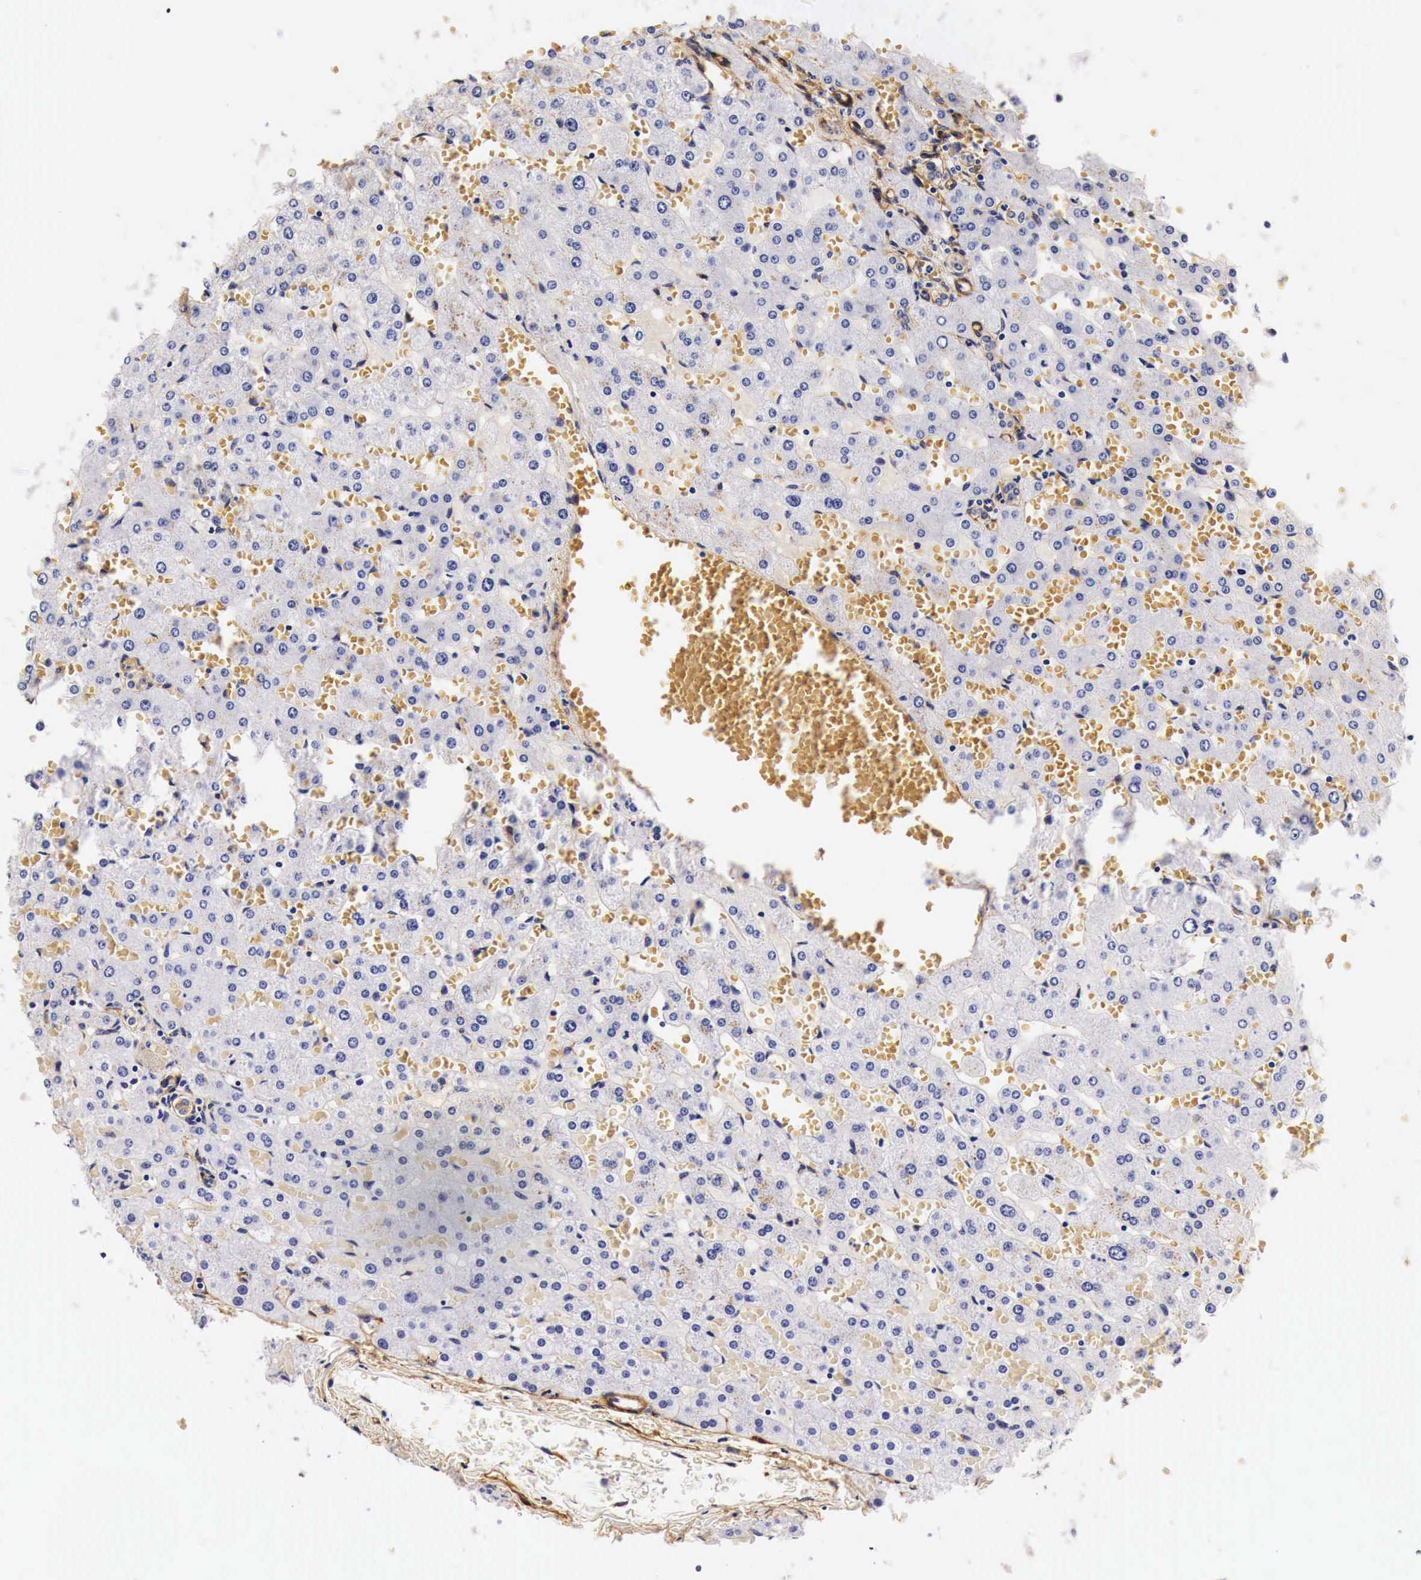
{"staining": {"intensity": "negative", "quantity": "none", "location": "none"}, "tissue": "liver", "cell_type": "Cholangiocytes", "image_type": "normal", "snomed": [{"axis": "morphology", "description": "Normal tissue, NOS"}, {"axis": "topography", "description": "Liver"}], "caption": "Immunohistochemistry of normal liver reveals no staining in cholangiocytes. Nuclei are stained in blue.", "gene": "LAMB2", "patient": {"sex": "female", "age": 30}}